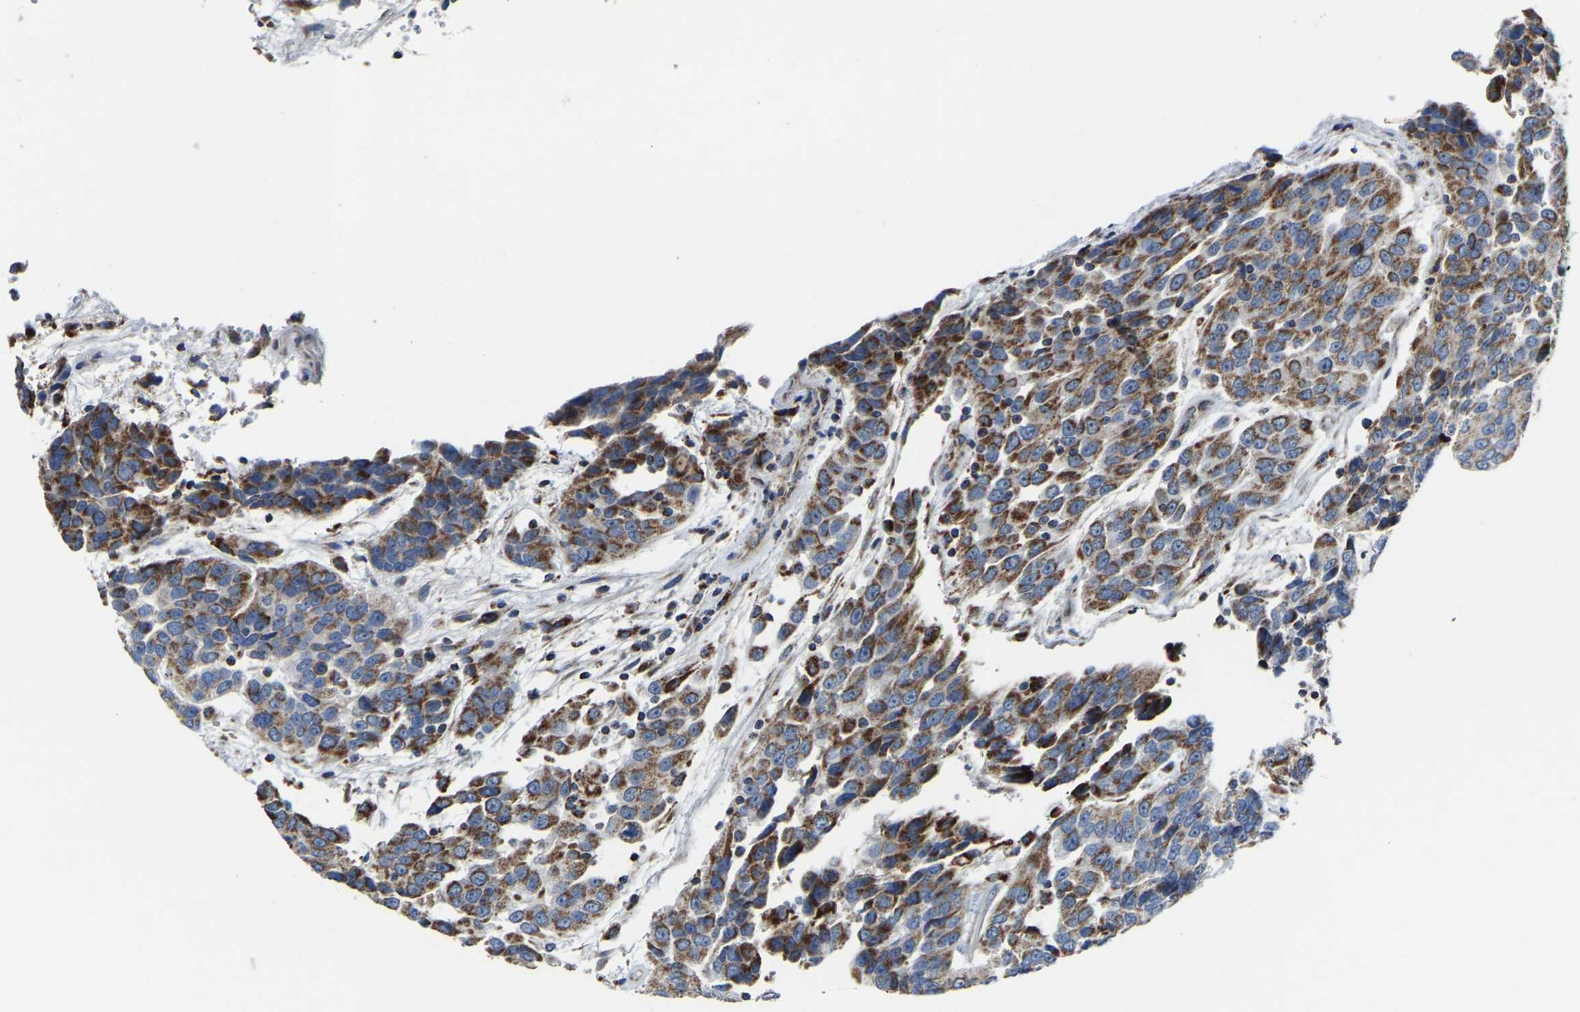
{"staining": {"intensity": "strong", "quantity": ">75%", "location": "cytoplasmic/membranous"}, "tissue": "urothelial cancer", "cell_type": "Tumor cells", "image_type": "cancer", "snomed": [{"axis": "morphology", "description": "Urothelial carcinoma, High grade"}, {"axis": "topography", "description": "Urinary bladder"}], "caption": "The micrograph reveals immunohistochemical staining of urothelial cancer. There is strong cytoplasmic/membranous staining is seen in approximately >75% of tumor cells.", "gene": "CANT1", "patient": {"sex": "female", "age": 80}}